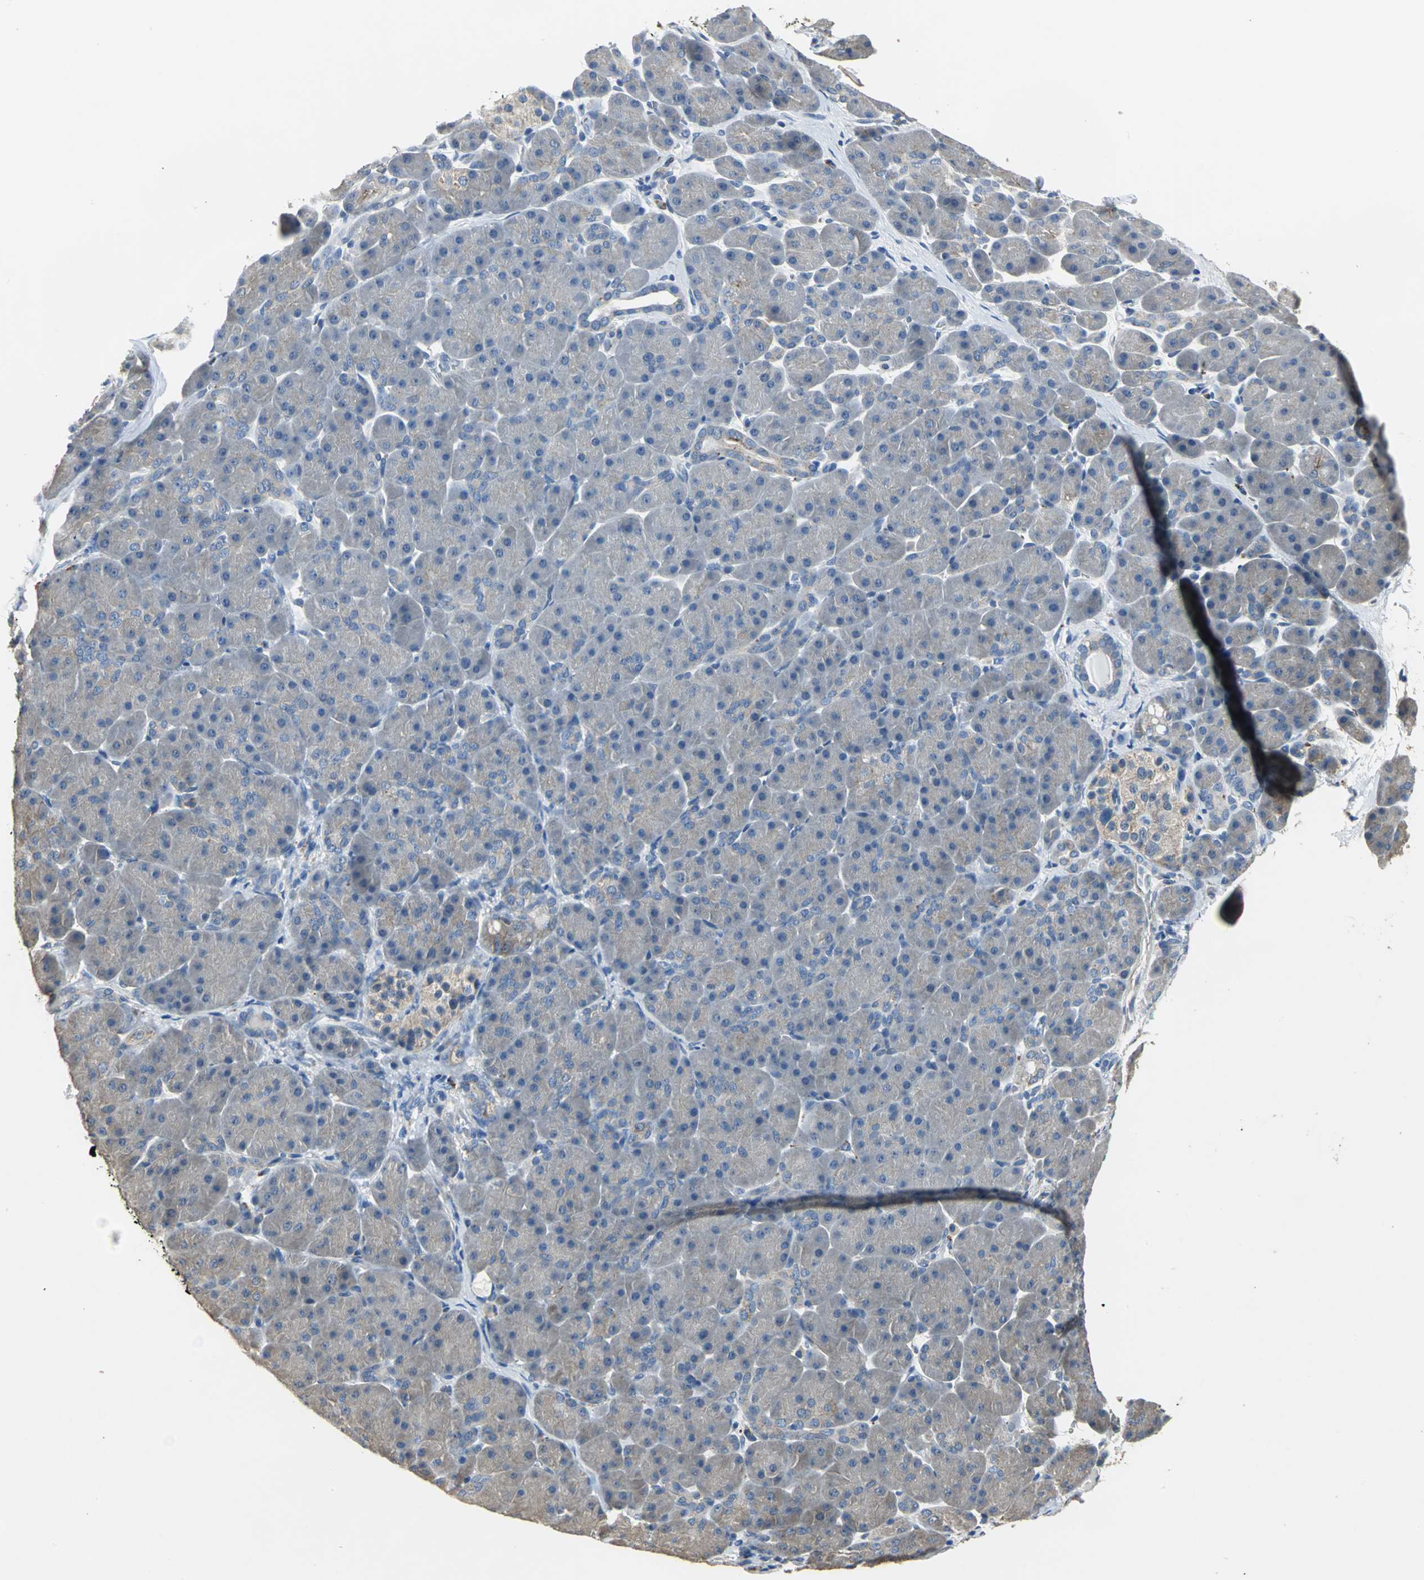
{"staining": {"intensity": "weak", "quantity": ">75%", "location": "cytoplasmic/membranous"}, "tissue": "pancreas", "cell_type": "Exocrine glandular cells", "image_type": "normal", "snomed": [{"axis": "morphology", "description": "Normal tissue, NOS"}, {"axis": "topography", "description": "Pancreas"}], "caption": "The immunohistochemical stain labels weak cytoplasmic/membranous positivity in exocrine glandular cells of benign pancreas.", "gene": "OCLN", "patient": {"sex": "male", "age": 66}}